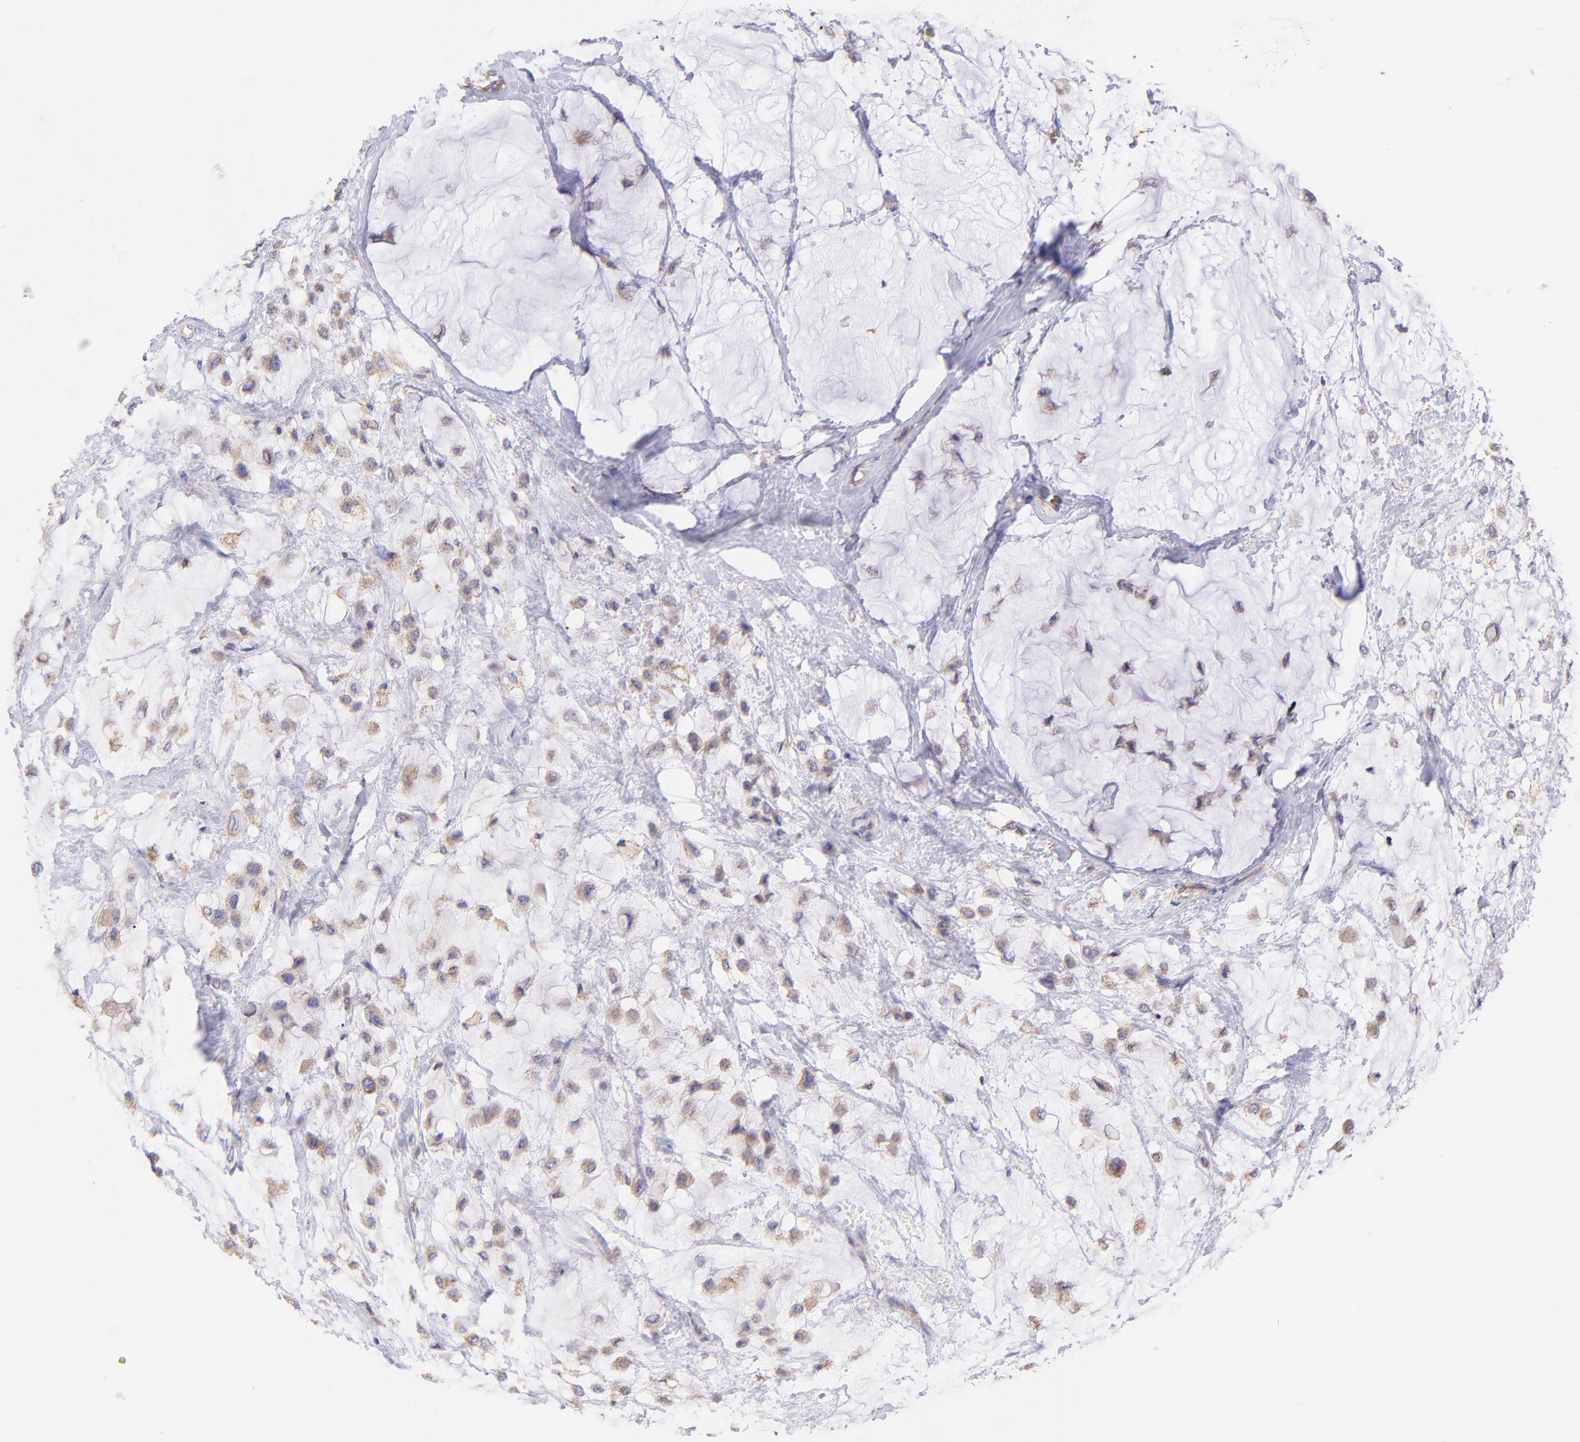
{"staining": {"intensity": "weak", "quantity": ">75%", "location": "cytoplasmic/membranous"}, "tissue": "breast cancer", "cell_type": "Tumor cells", "image_type": "cancer", "snomed": [{"axis": "morphology", "description": "Lobular carcinoma"}, {"axis": "topography", "description": "Breast"}], "caption": "Protein staining of breast cancer (lobular carcinoma) tissue shows weak cytoplasmic/membranous expression in about >75% of tumor cells.", "gene": "PREX1", "patient": {"sex": "female", "age": 85}}